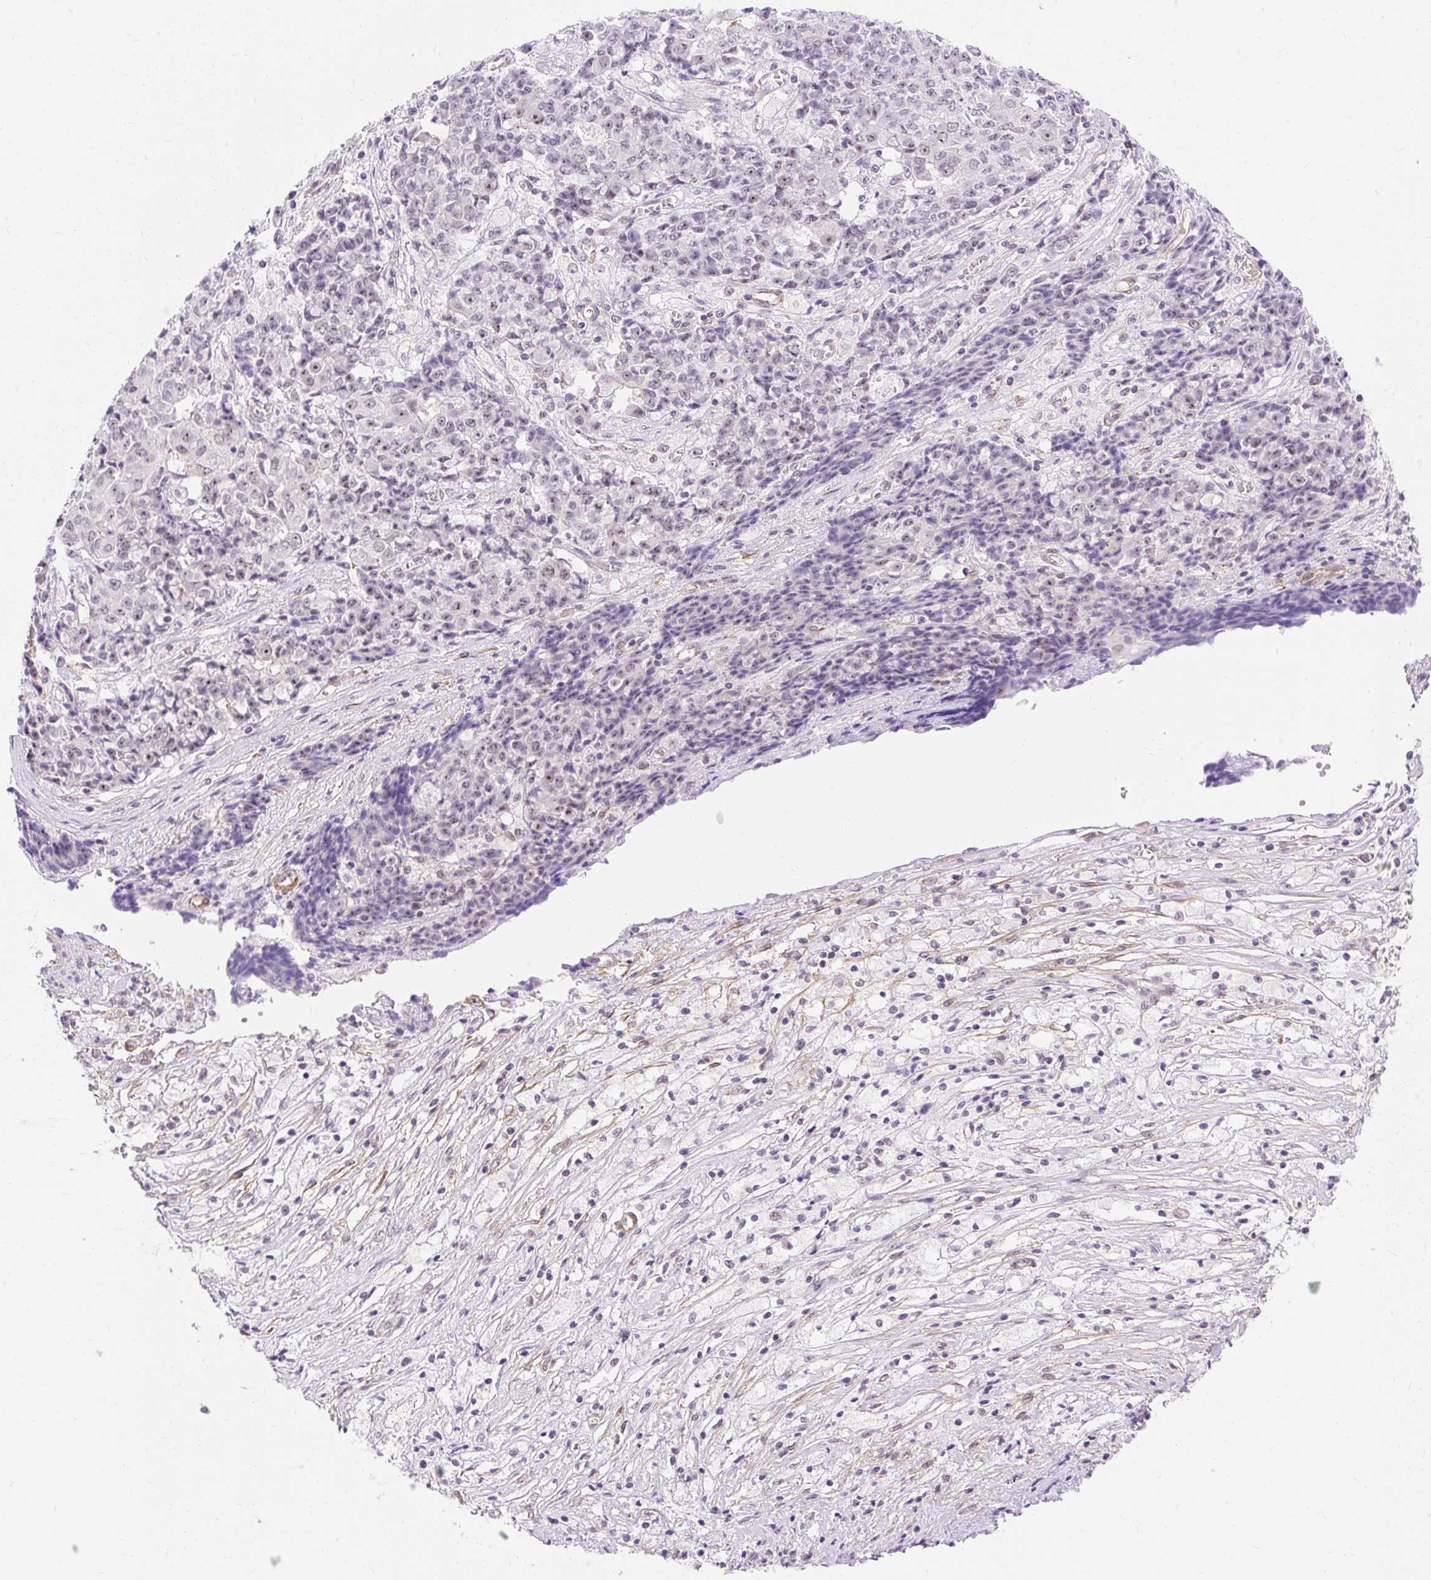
{"staining": {"intensity": "weak", "quantity": "25%-75%", "location": "nuclear"}, "tissue": "ovarian cancer", "cell_type": "Tumor cells", "image_type": "cancer", "snomed": [{"axis": "morphology", "description": "Carcinoma, endometroid"}, {"axis": "topography", "description": "Ovary"}], "caption": "Approximately 25%-75% of tumor cells in human ovarian cancer exhibit weak nuclear protein positivity as visualized by brown immunohistochemical staining.", "gene": "OBP2A", "patient": {"sex": "female", "age": 42}}